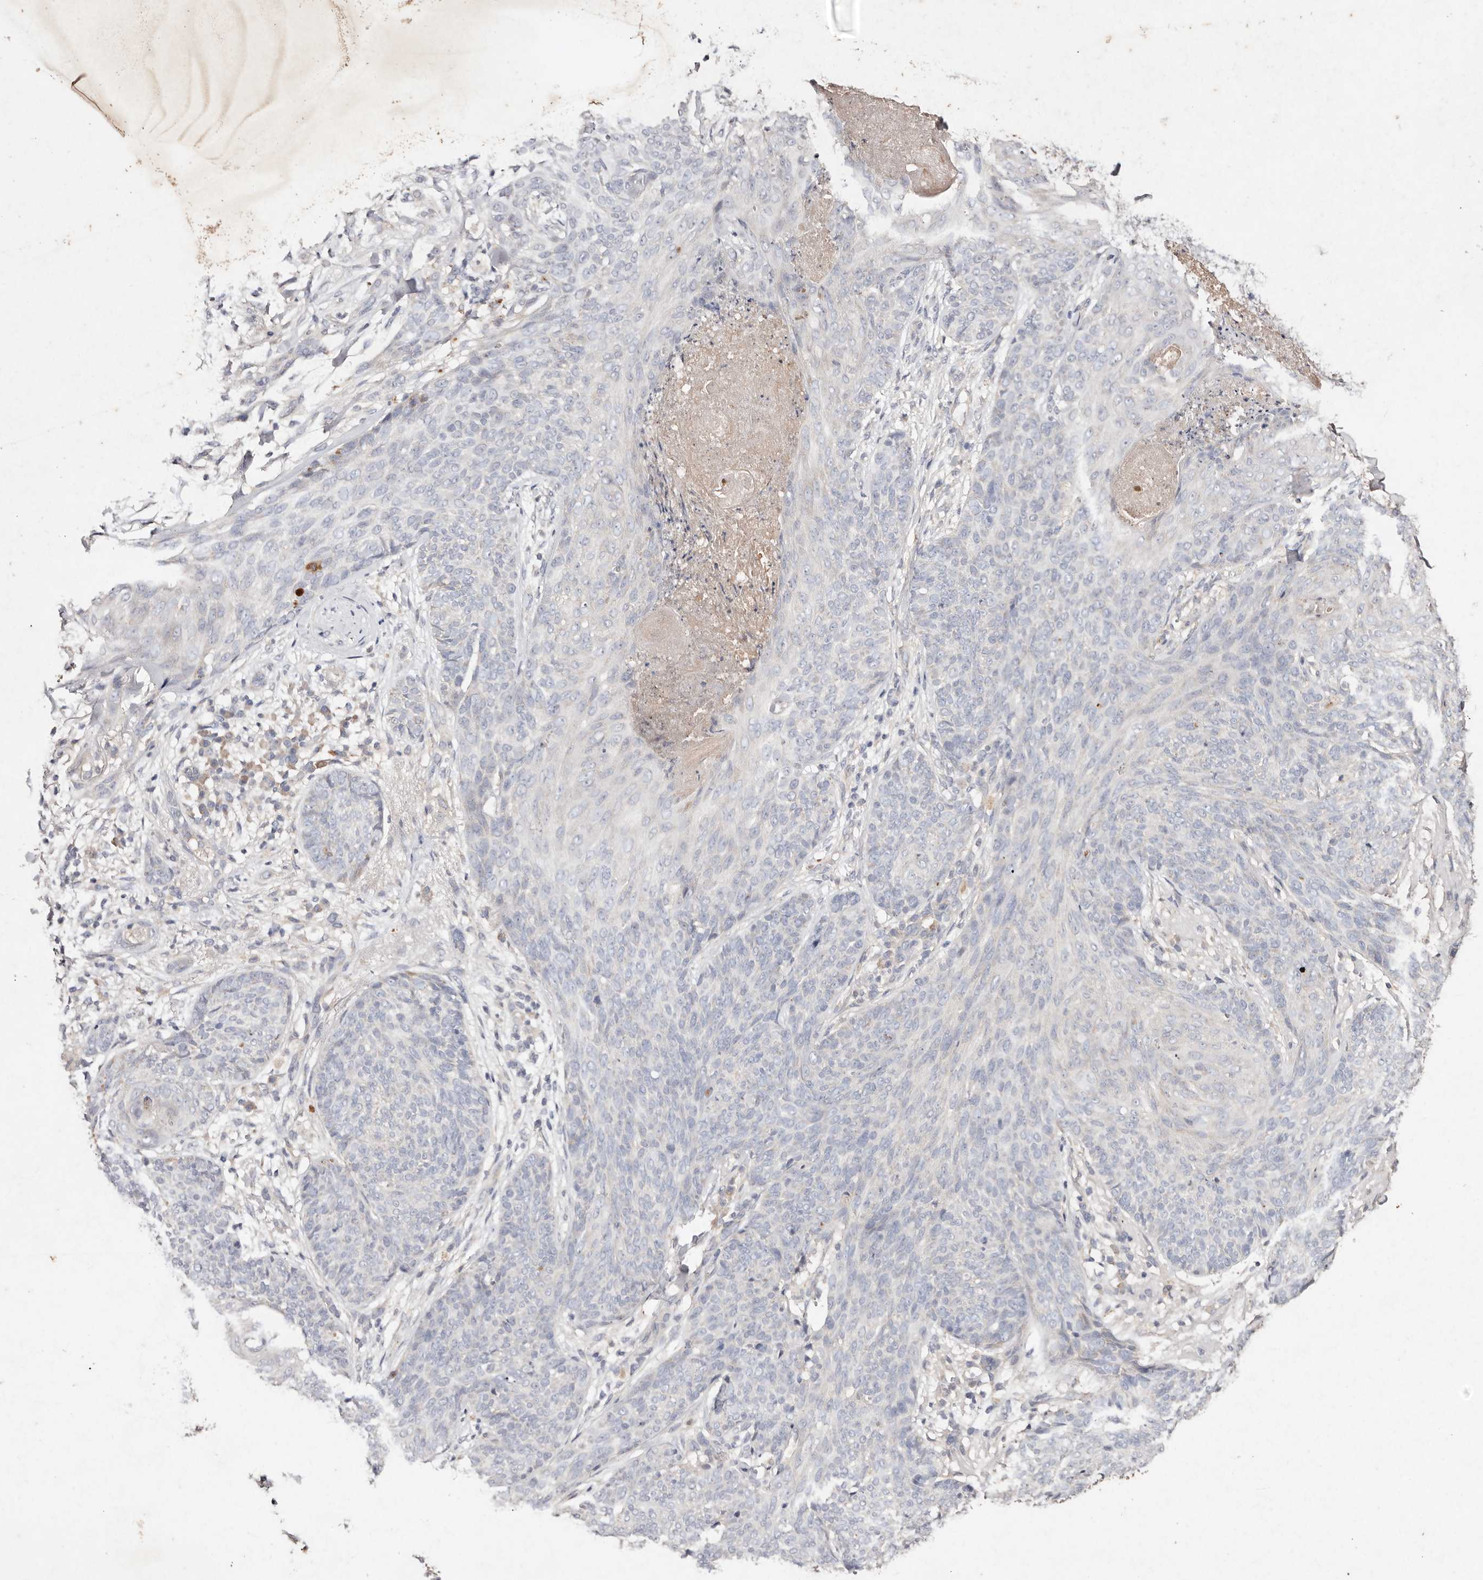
{"staining": {"intensity": "negative", "quantity": "none", "location": "none"}, "tissue": "skin cancer", "cell_type": "Tumor cells", "image_type": "cancer", "snomed": [{"axis": "morphology", "description": "Basal cell carcinoma"}, {"axis": "topography", "description": "Skin"}], "caption": "Immunohistochemistry (IHC) micrograph of neoplastic tissue: basal cell carcinoma (skin) stained with DAB demonstrates no significant protein expression in tumor cells.", "gene": "TSC2", "patient": {"sex": "male", "age": 85}}